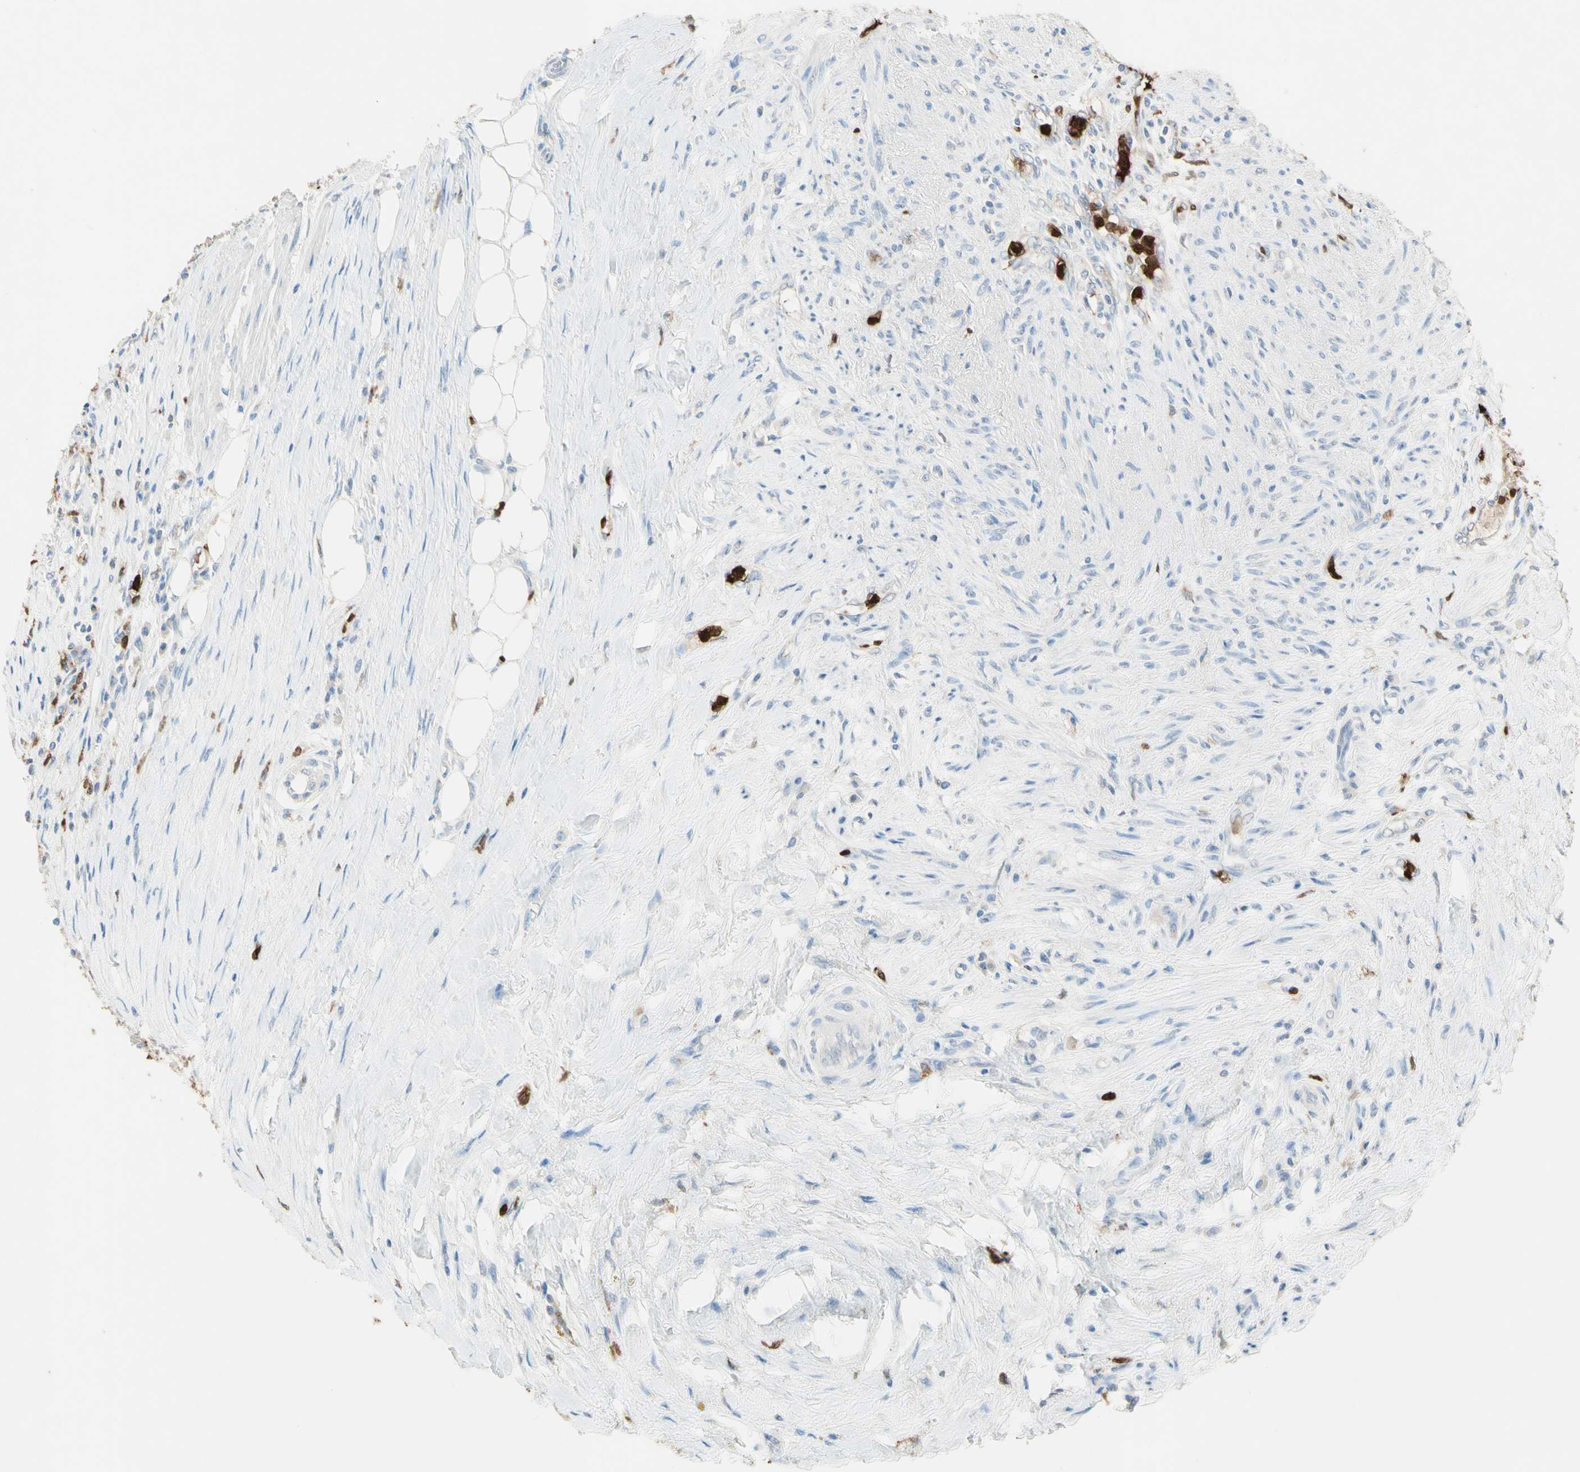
{"staining": {"intensity": "moderate", "quantity": "<25%", "location": "cytoplasmic/membranous,nuclear"}, "tissue": "urothelial cancer", "cell_type": "Tumor cells", "image_type": "cancer", "snomed": [{"axis": "morphology", "description": "Urothelial carcinoma, High grade"}, {"axis": "topography", "description": "Urinary bladder"}], "caption": "The image shows staining of urothelial carcinoma (high-grade), revealing moderate cytoplasmic/membranous and nuclear protein staining (brown color) within tumor cells. (Stains: DAB in brown, nuclei in blue, Microscopy: brightfield microscopy at high magnification).", "gene": "NFKBIZ", "patient": {"sex": "female", "age": 56}}